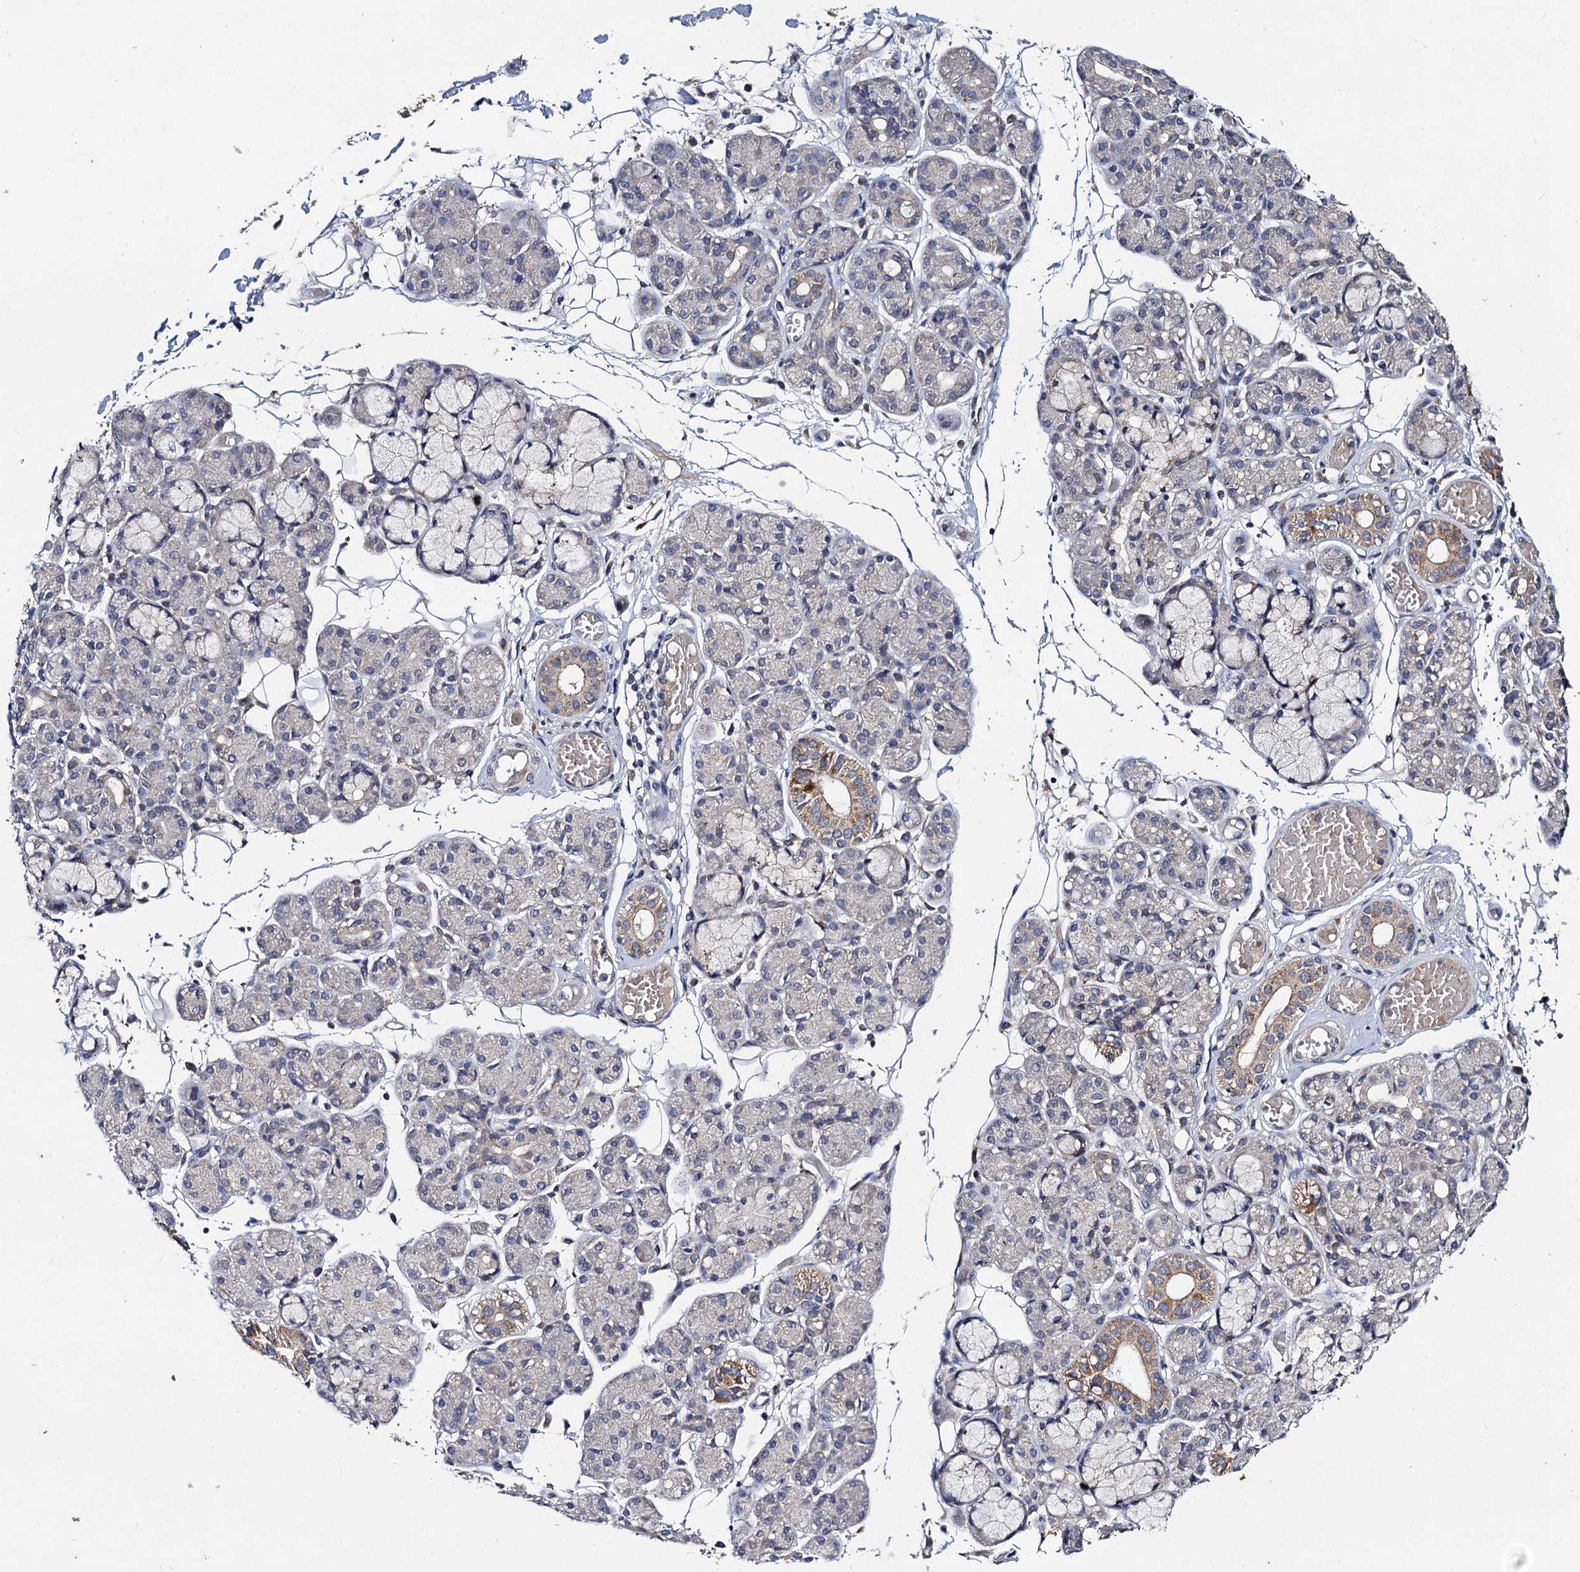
{"staining": {"intensity": "moderate", "quantity": "<25%", "location": "cytoplasmic/membranous"}, "tissue": "salivary gland", "cell_type": "Glandular cells", "image_type": "normal", "snomed": [{"axis": "morphology", "description": "Normal tissue, NOS"}, {"axis": "topography", "description": "Salivary gland"}], "caption": "Glandular cells exhibit low levels of moderate cytoplasmic/membranous staining in approximately <25% of cells in normal human salivary gland.", "gene": "VPS37D", "patient": {"sex": "male", "age": 63}}